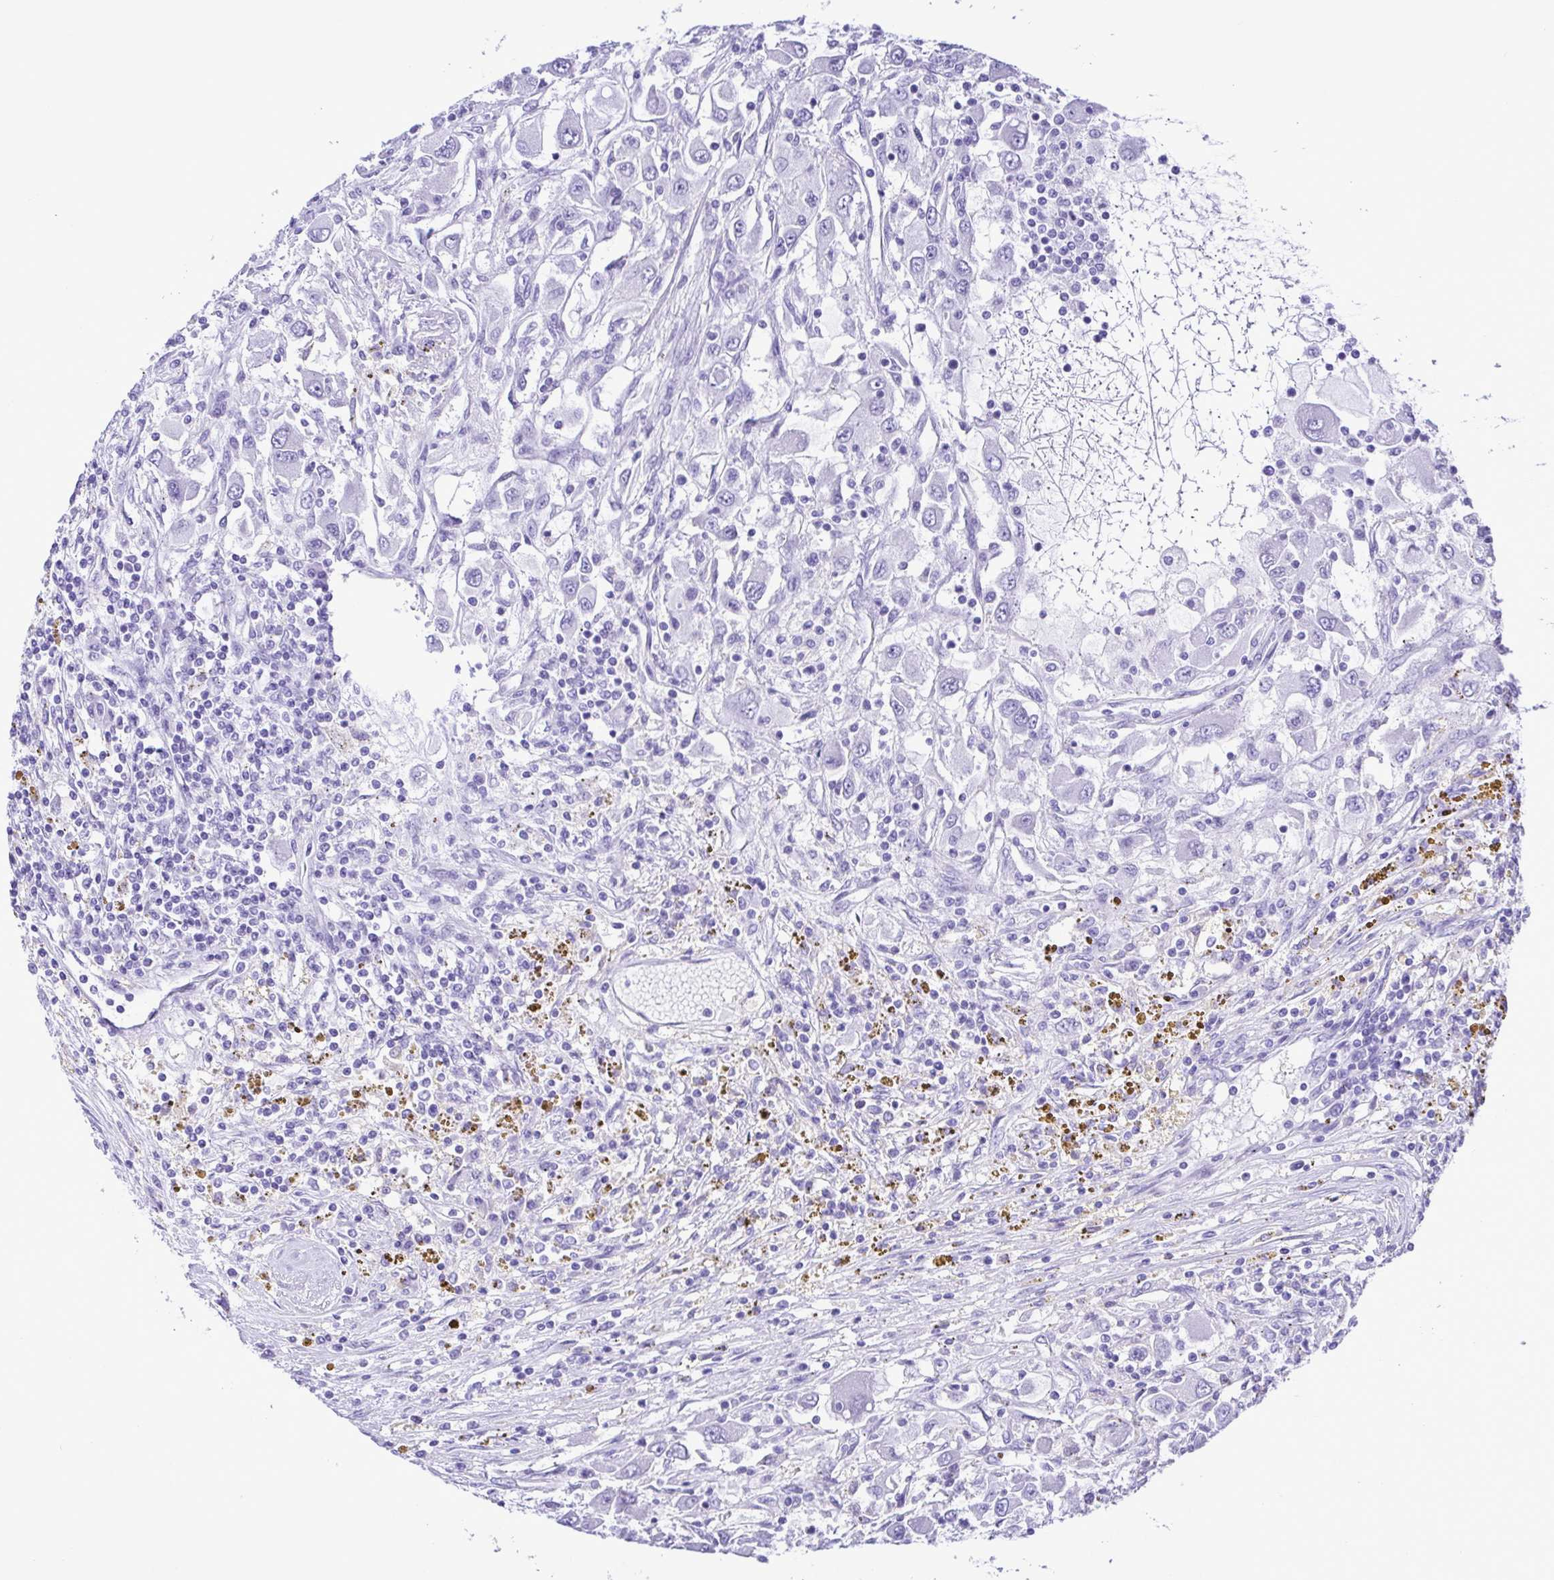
{"staining": {"intensity": "negative", "quantity": "none", "location": "none"}, "tissue": "renal cancer", "cell_type": "Tumor cells", "image_type": "cancer", "snomed": [{"axis": "morphology", "description": "Adenocarcinoma, NOS"}, {"axis": "topography", "description": "Kidney"}], "caption": "Immunohistochemistry of adenocarcinoma (renal) reveals no expression in tumor cells.", "gene": "PAK3", "patient": {"sex": "female", "age": 67}}